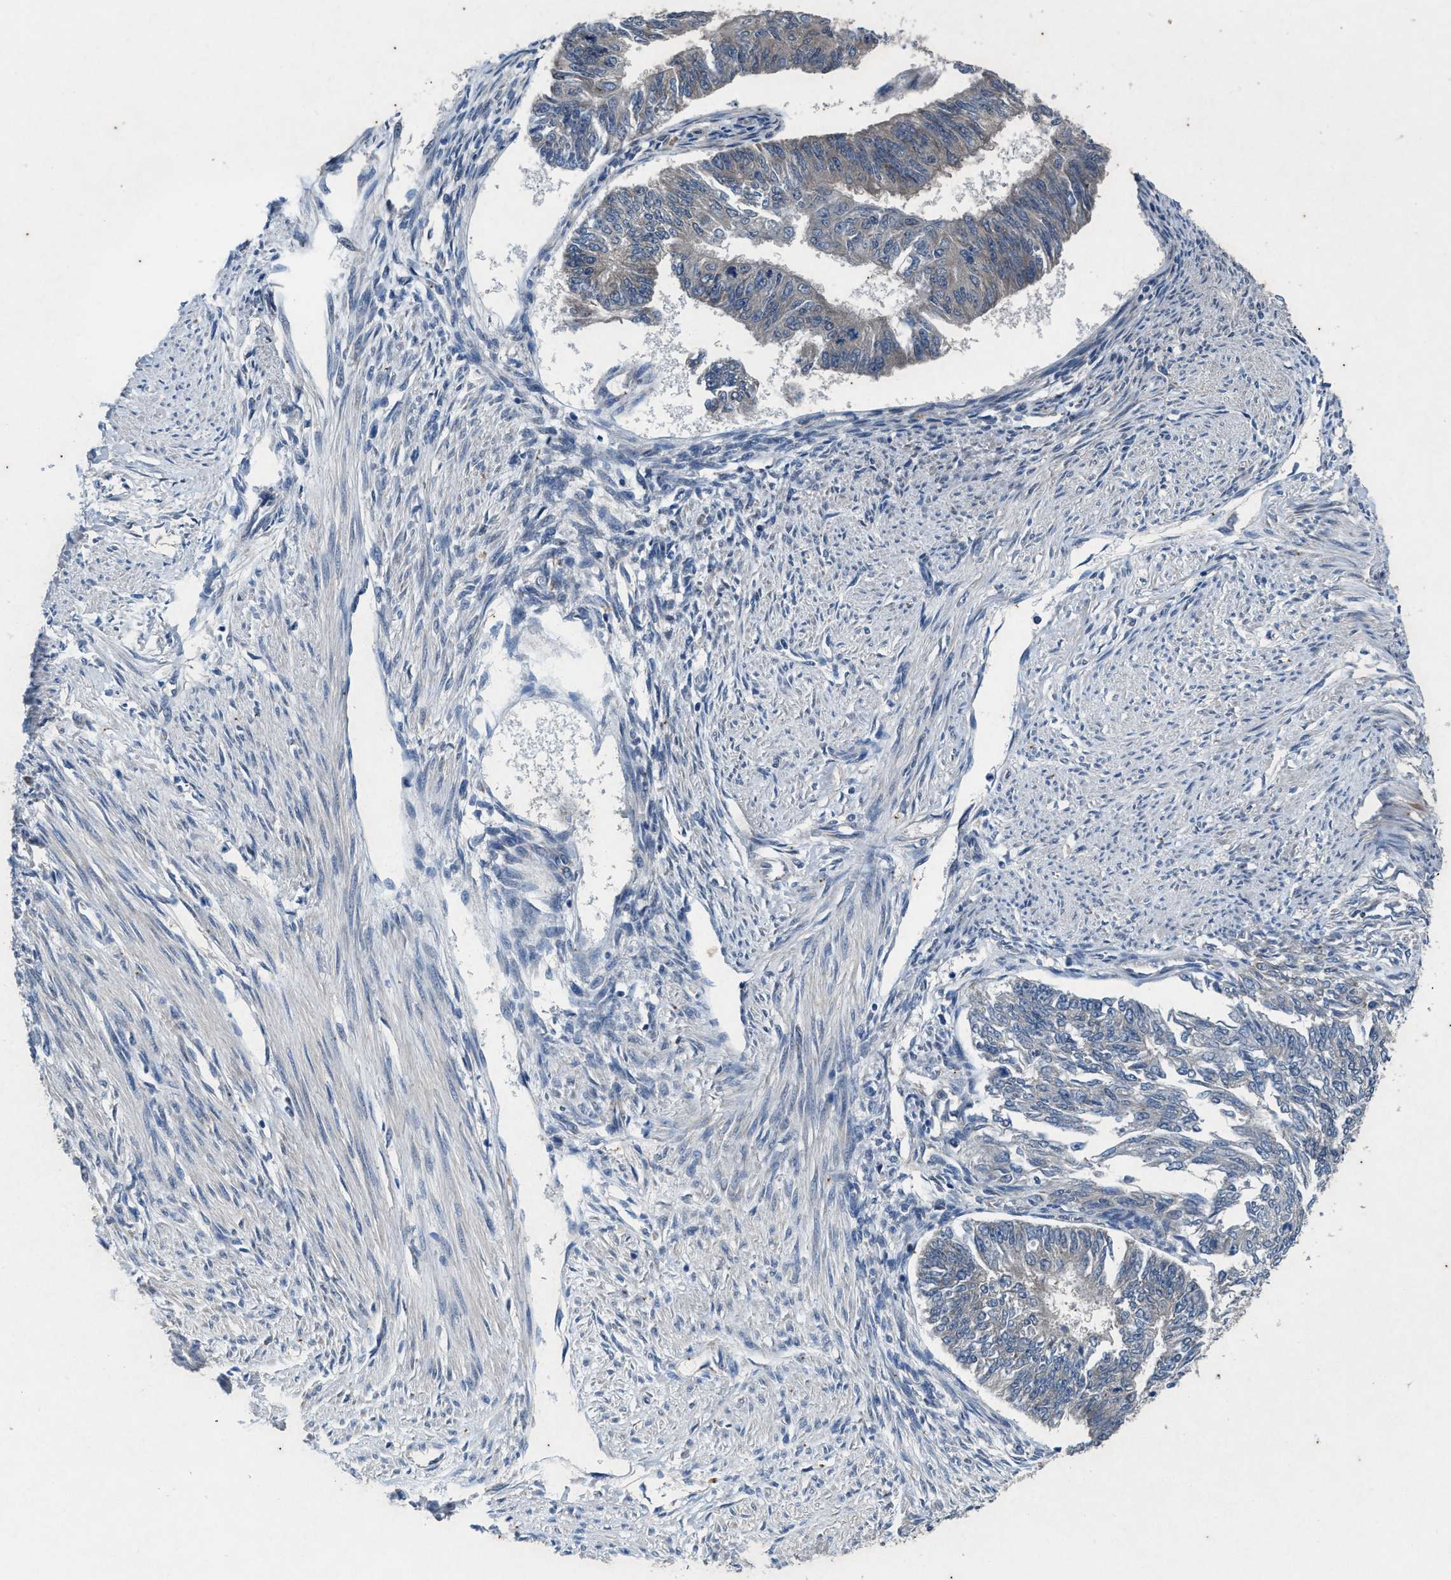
{"staining": {"intensity": "negative", "quantity": "none", "location": "none"}, "tissue": "endometrial cancer", "cell_type": "Tumor cells", "image_type": "cancer", "snomed": [{"axis": "morphology", "description": "Adenocarcinoma, NOS"}, {"axis": "topography", "description": "Endometrium"}], "caption": "This image is of adenocarcinoma (endometrial) stained with IHC to label a protein in brown with the nuclei are counter-stained blue. There is no expression in tumor cells.", "gene": "KIF24", "patient": {"sex": "female", "age": 32}}